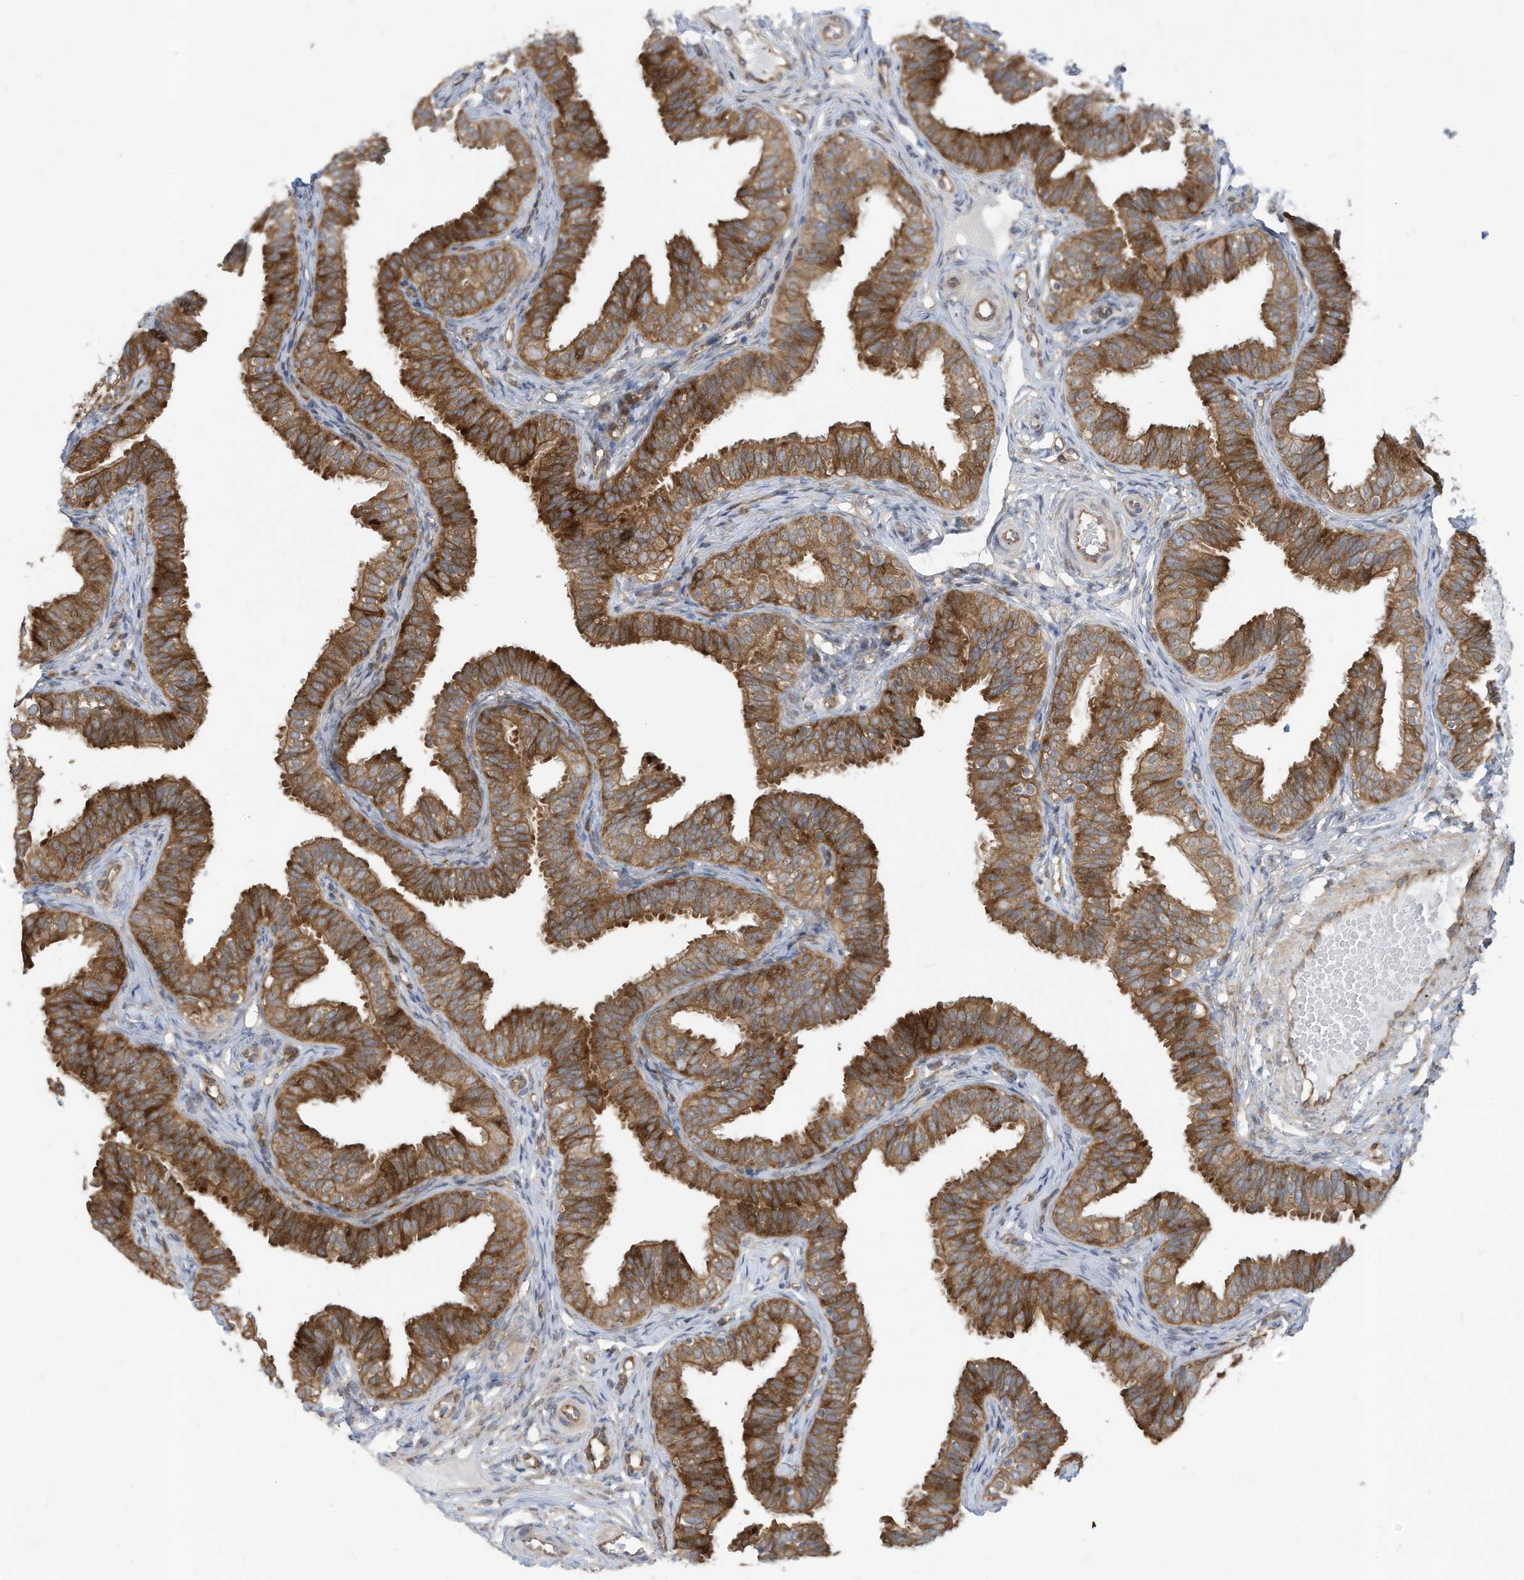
{"staining": {"intensity": "moderate", "quantity": ">75%", "location": "cytoplasmic/membranous"}, "tissue": "fallopian tube", "cell_type": "Glandular cells", "image_type": "normal", "snomed": [{"axis": "morphology", "description": "Normal tissue, NOS"}, {"axis": "topography", "description": "Fallopian tube"}], "caption": "Fallopian tube stained with DAB immunohistochemistry displays medium levels of moderate cytoplasmic/membranous staining in approximately >75% of glandular cells.", "gene": "USE1", "patient": {"sex": "female", "age": 35}}